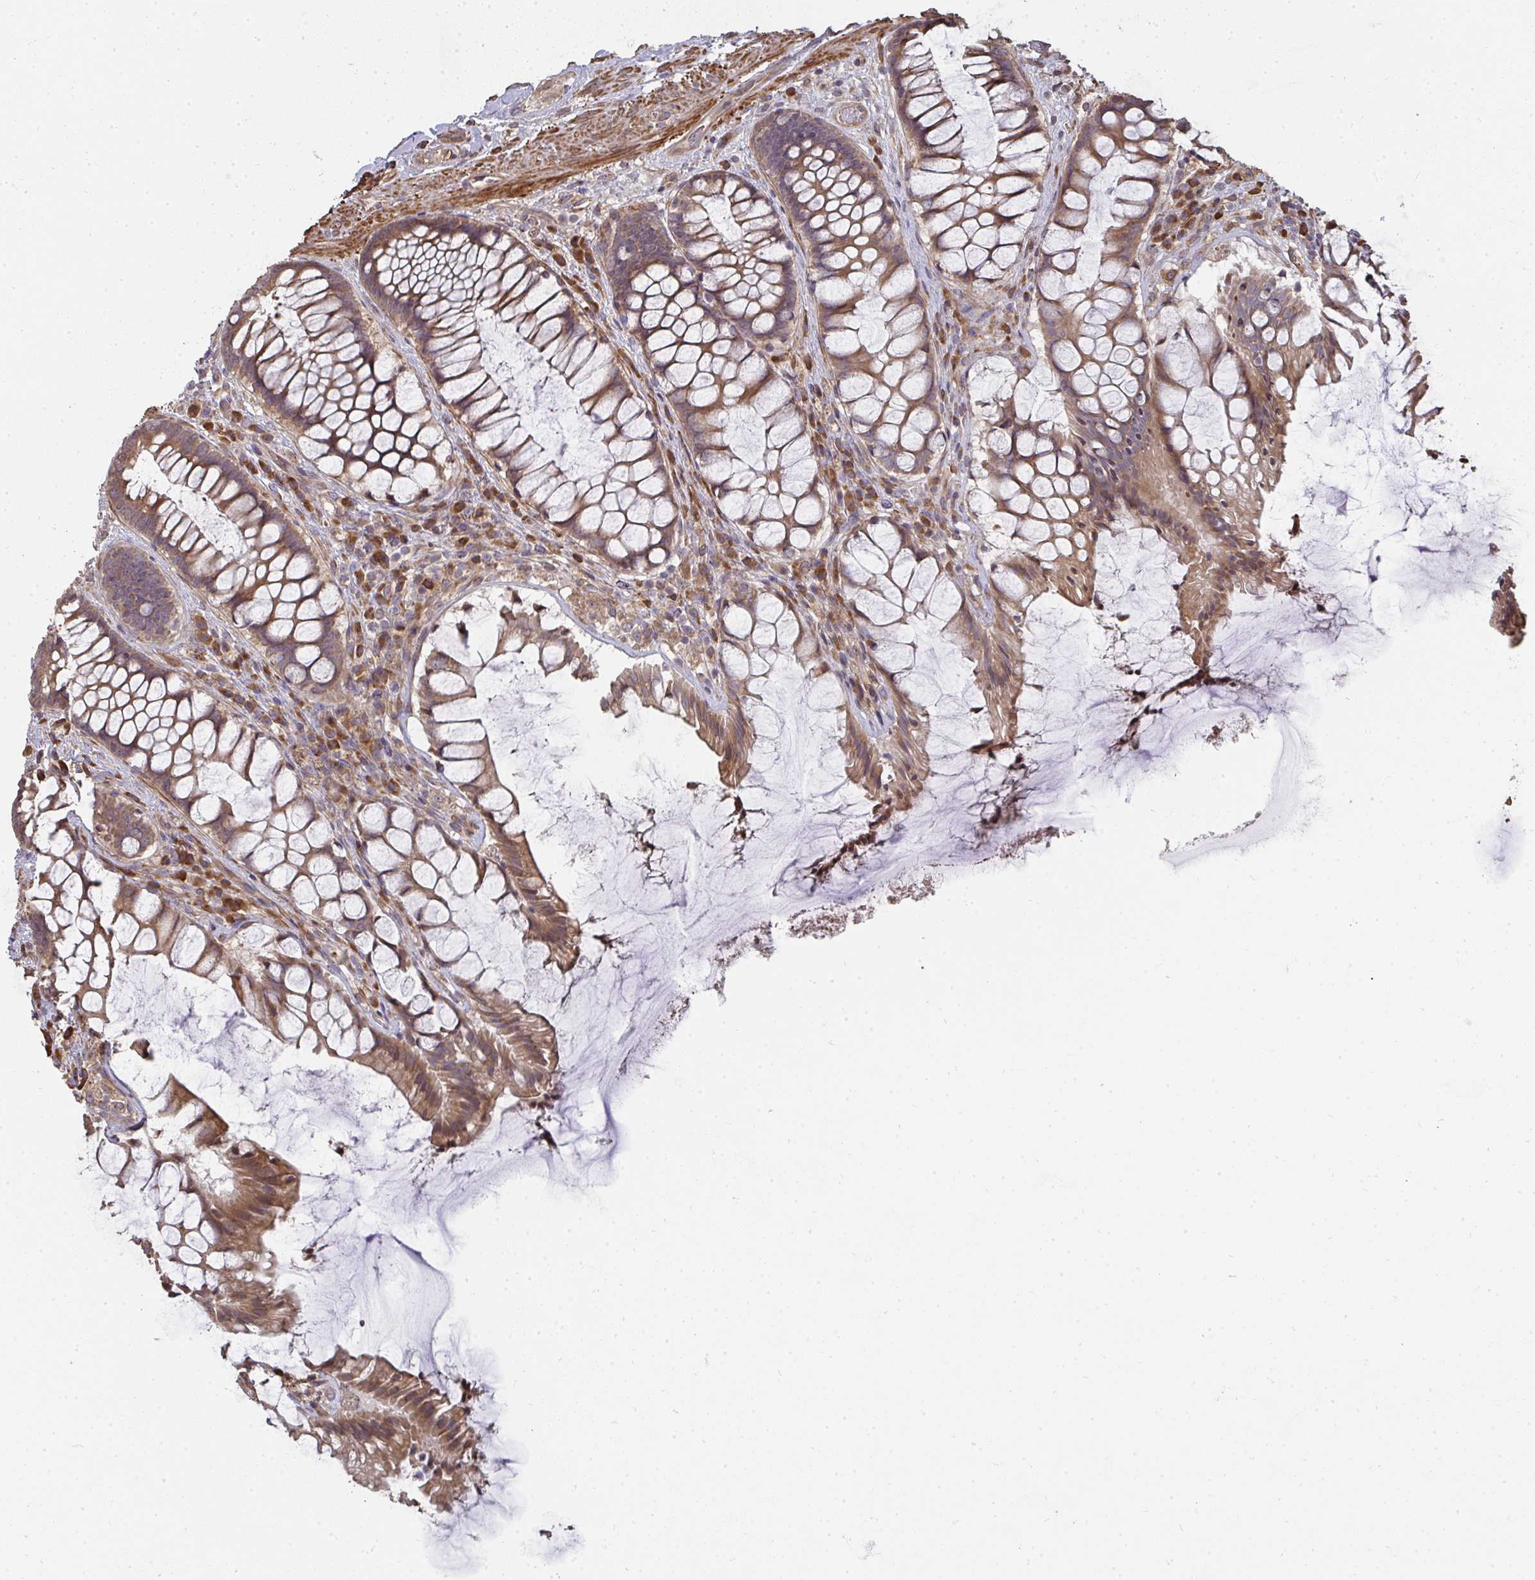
{"staining": {"intensity": "moderate", "quantity": ">75%", "location": "cytoplasmic/membranous"}, "tissue": "rectum", "cell_type": "Glandular cells", "image_type": "normal", "snomed": [{"axis": "morphology", "description": "Normal tissue, NOS"}, {"axis": "topography", "description": "Rectum"}], "caption": "A high-resolution photomicrograph shows immunohistochemistry (IHC) staining of benign rectum, which reveals moderate cytoplasmic/membranous expression in about >75% of glandular cells.", "gene": "ZFYVE28", "patient": {"sex": "female", "age": 58}}